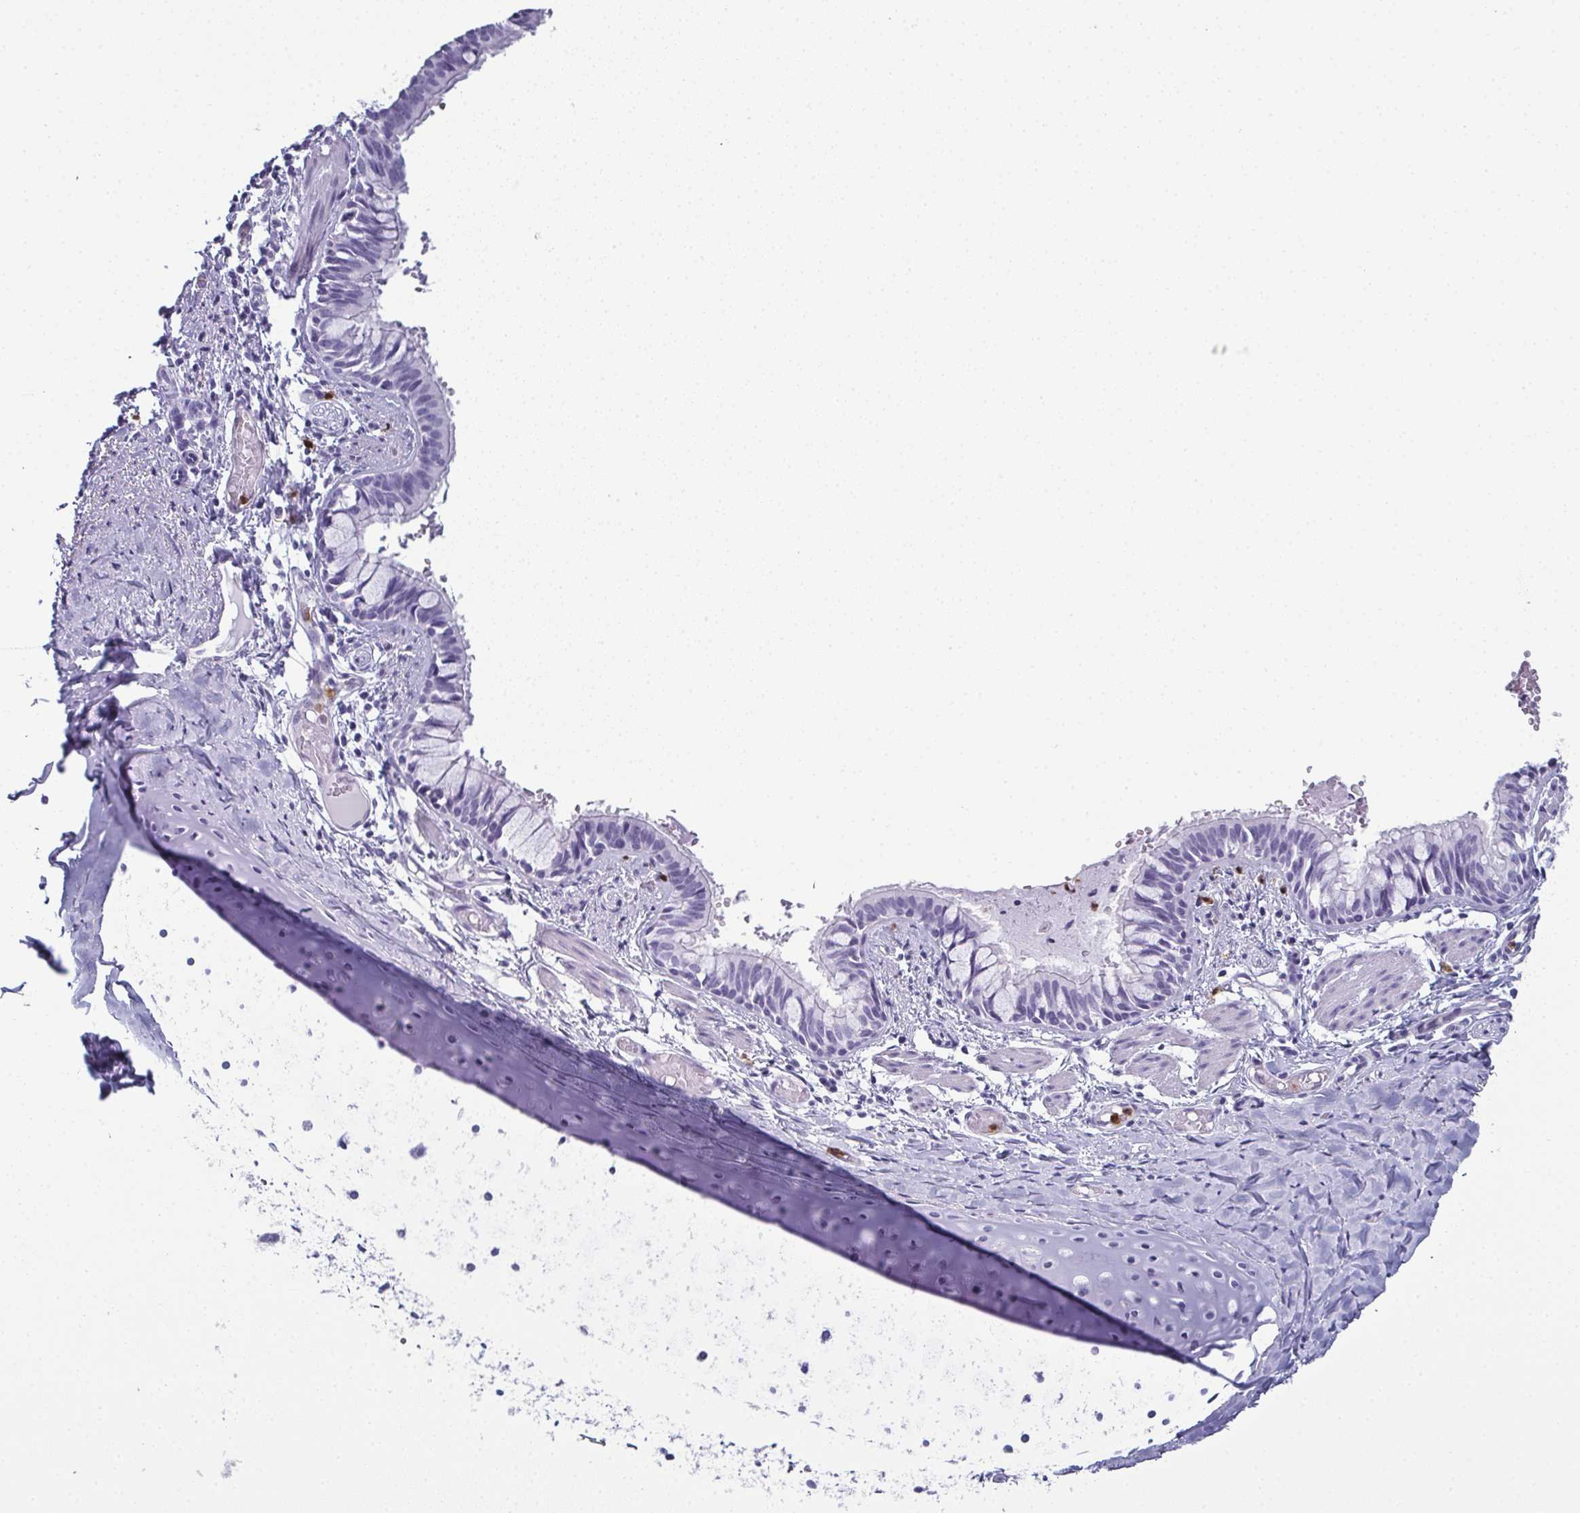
{"staining": {"intensity": "negative", "quantity": "none", "location": "none"}, "tissue": "bronchus", "cell_type": "Respiratory epithelial cells", "image_type": "normal", "snomed": [{"axis": "morphology", "description": "Normal tissue, NOS"}, {"axis": "topography", "description": "Bronchus"}], "caption": "High magnification brightfield microscopy of unremarkable bronchus stained with DAB (3,3'-diaminobenzidine) (brown) and counterstained with hematoxylin (blue): respiratory epithelial cells show no significant positivity.", "gene": "CDA", "patient": {"sex": "male", "age": 1}}